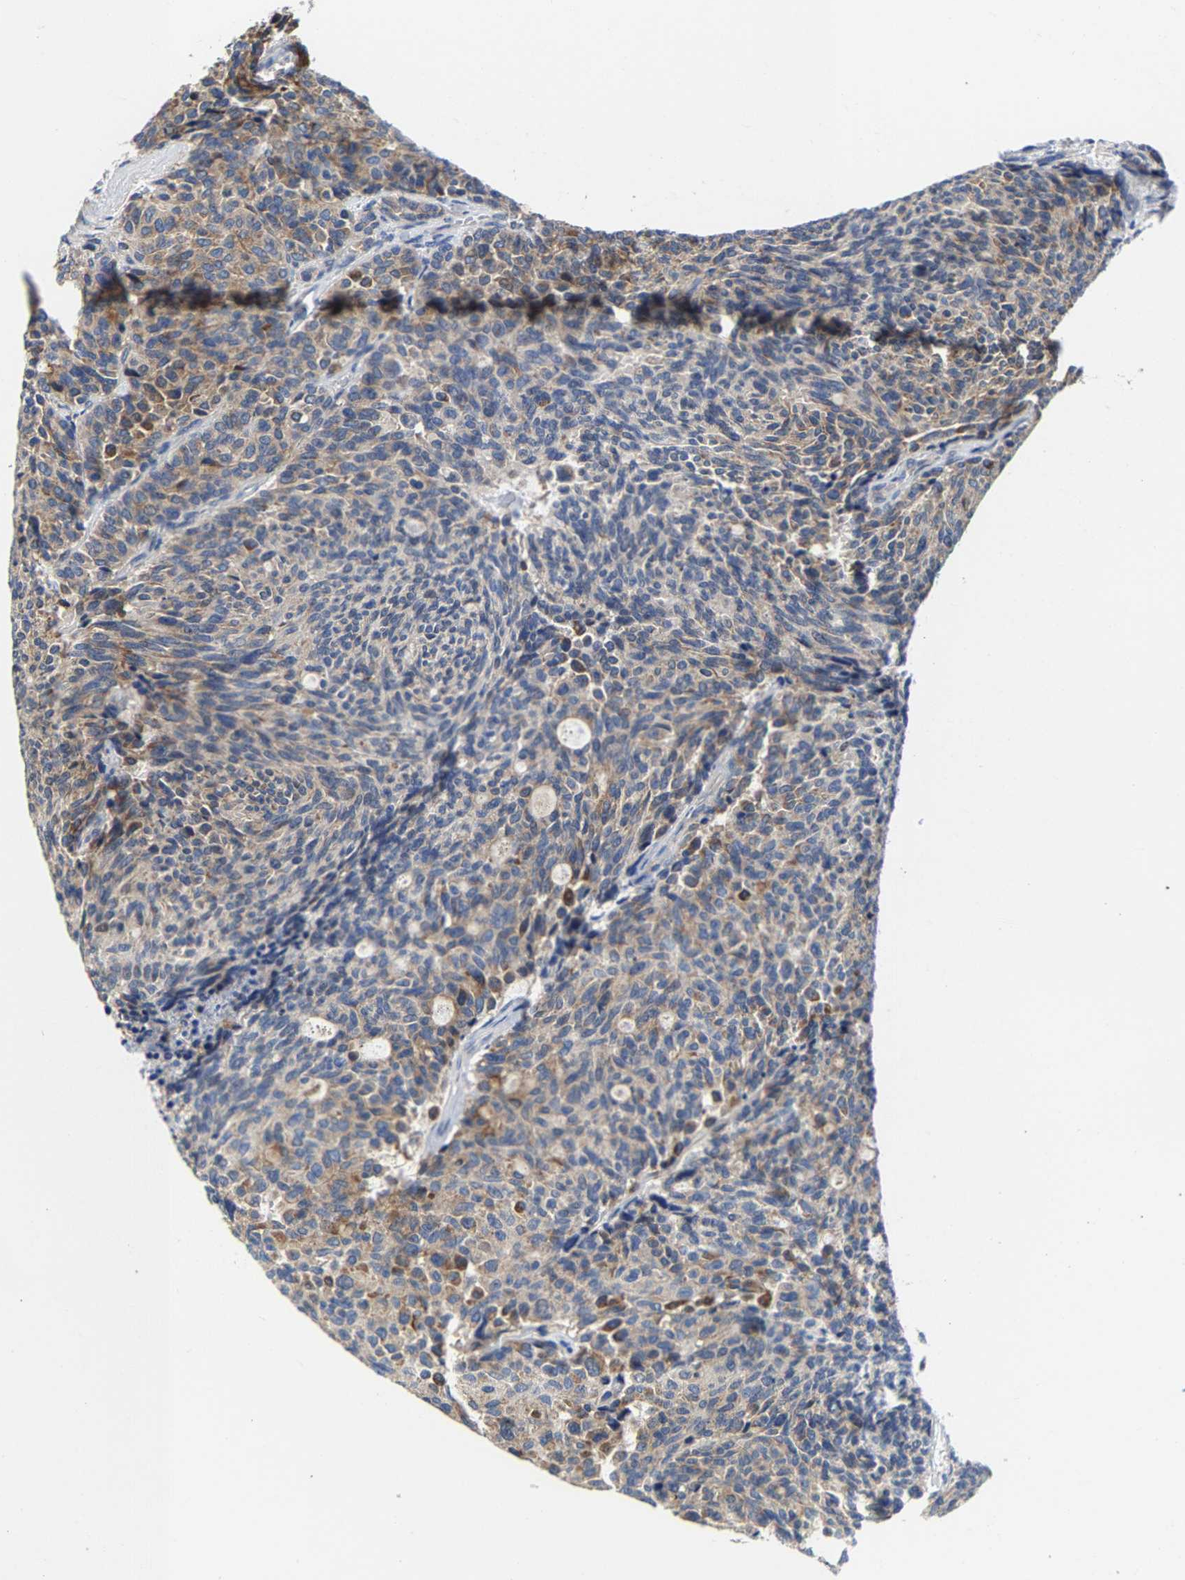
{"staining": {"intensity": "moderate", "quantity": "25%-75%", "location": "cytoplasmic/membranous"}, "tissue": "carcinoid", "cell_type": "Tumor cells", "image_type": "cancer", "snomed": [{"axis": "morphology", "description": "Carcinoid, malignant, NOS"}, {"axis": "topography", "description": "Pancreas"}], "caption": "This photomicrograph reveals malignant carcinoid stained with immunohistochemistry (IHC) to label a protein in brown. The cytoplasmic/membranous of tumor cells show moderate positivity for the protein. Nuclei are counter-stained blue.", "gene": "PFKFB3", "patient": {"sex": "female", "age": 54}}